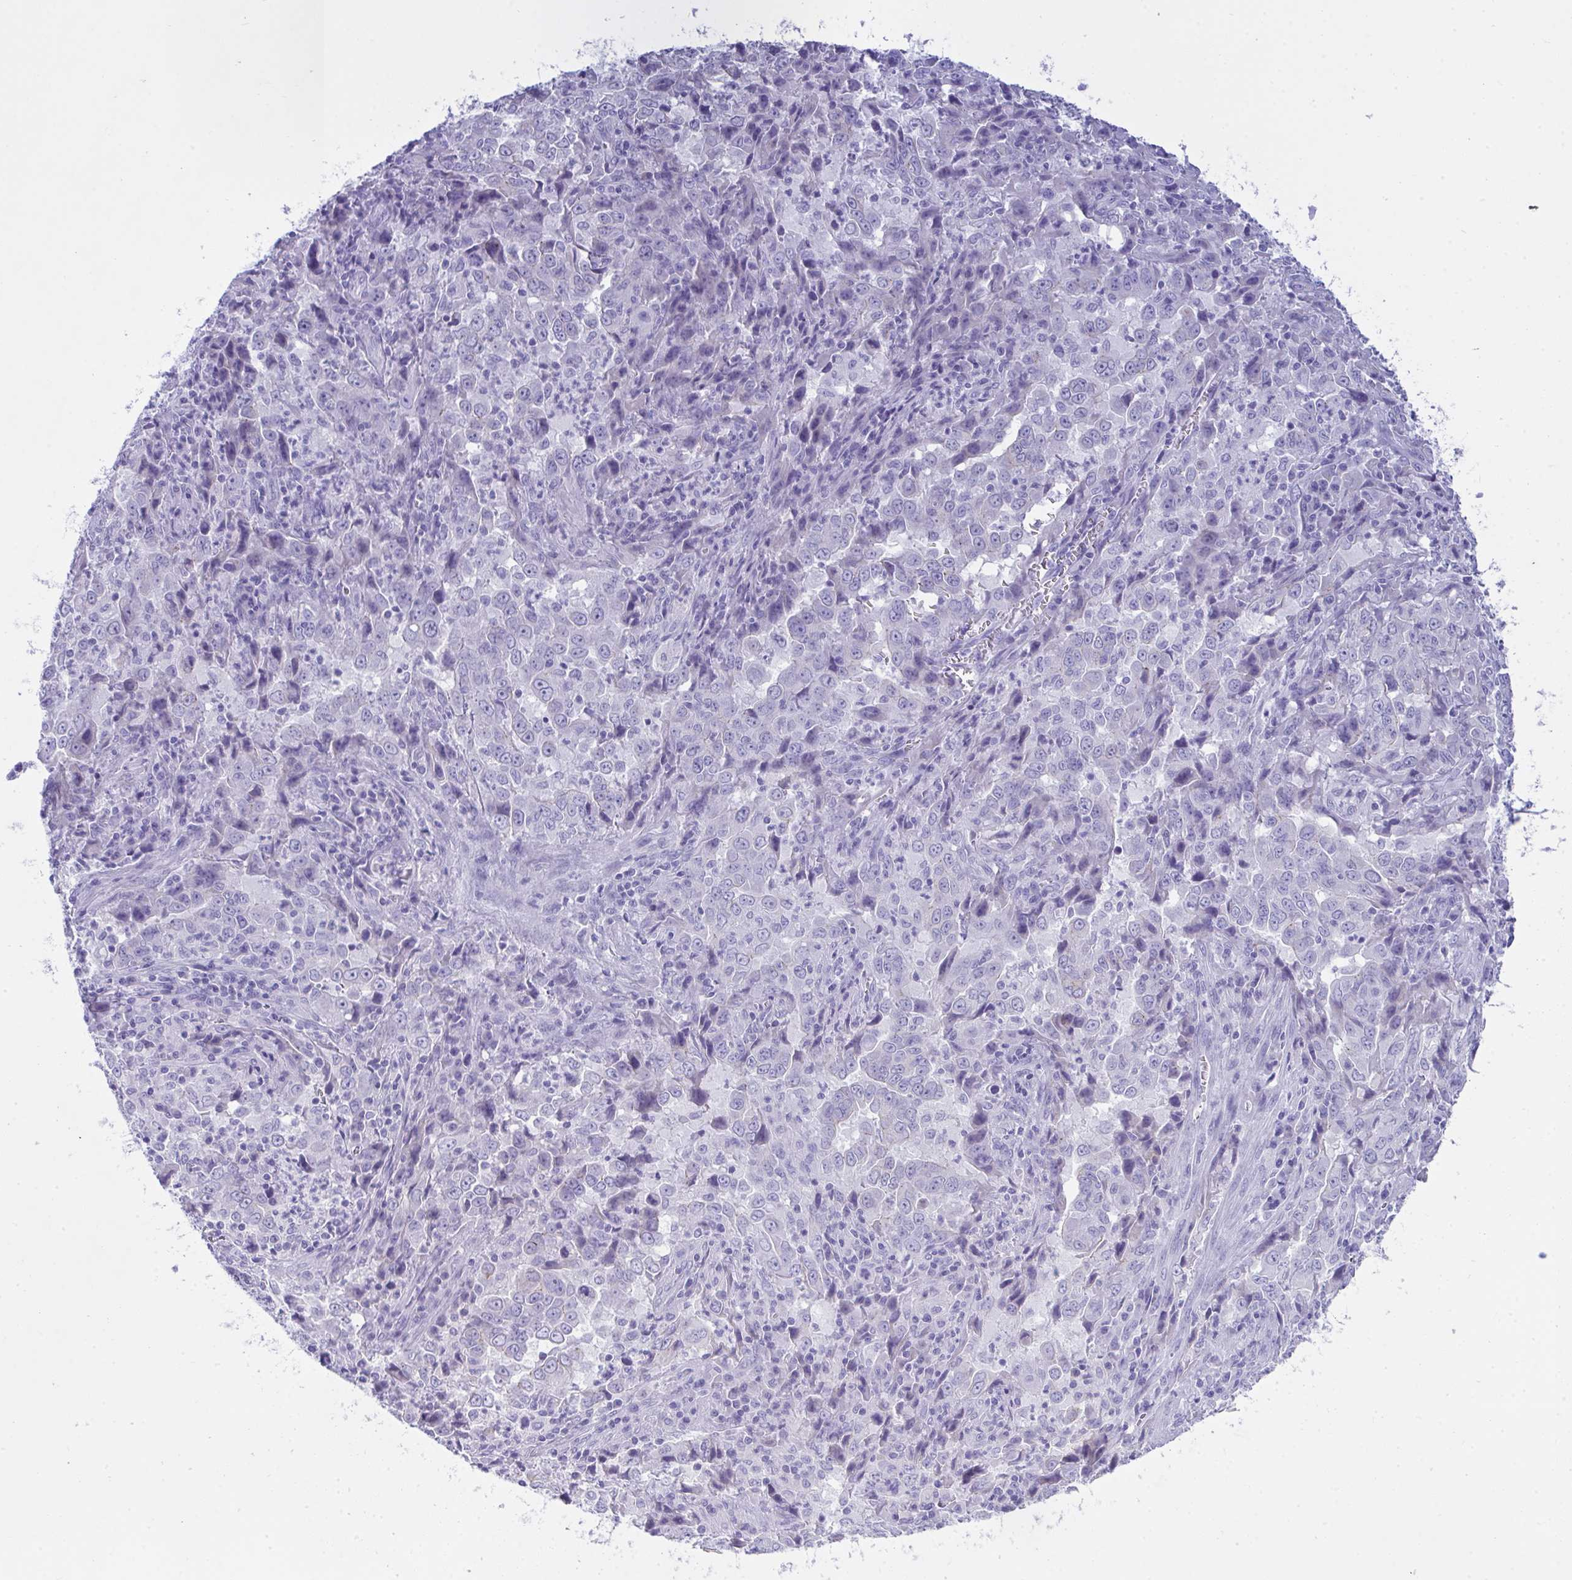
{"staining": {"intensity": "negative", "quantity": "none", "location": "none"}, "tissue": "lung cancer", "cell_type": "Tumor cells", "image_type": "cancer", "snomed": [{"axis": "morphology", "description": "Adenocarcinoma, NOS"}, {"axis": "topography", "description": "Lung"}], "caption": "Tumor cells show no significant expression in adenocarcinoma (lung). (DAB (3,3'-diaminobenzidine) IHC with hematoxylin counter stain).", "gene": "GLB1L2", "patient": {"sex": "male", "age": 67}}